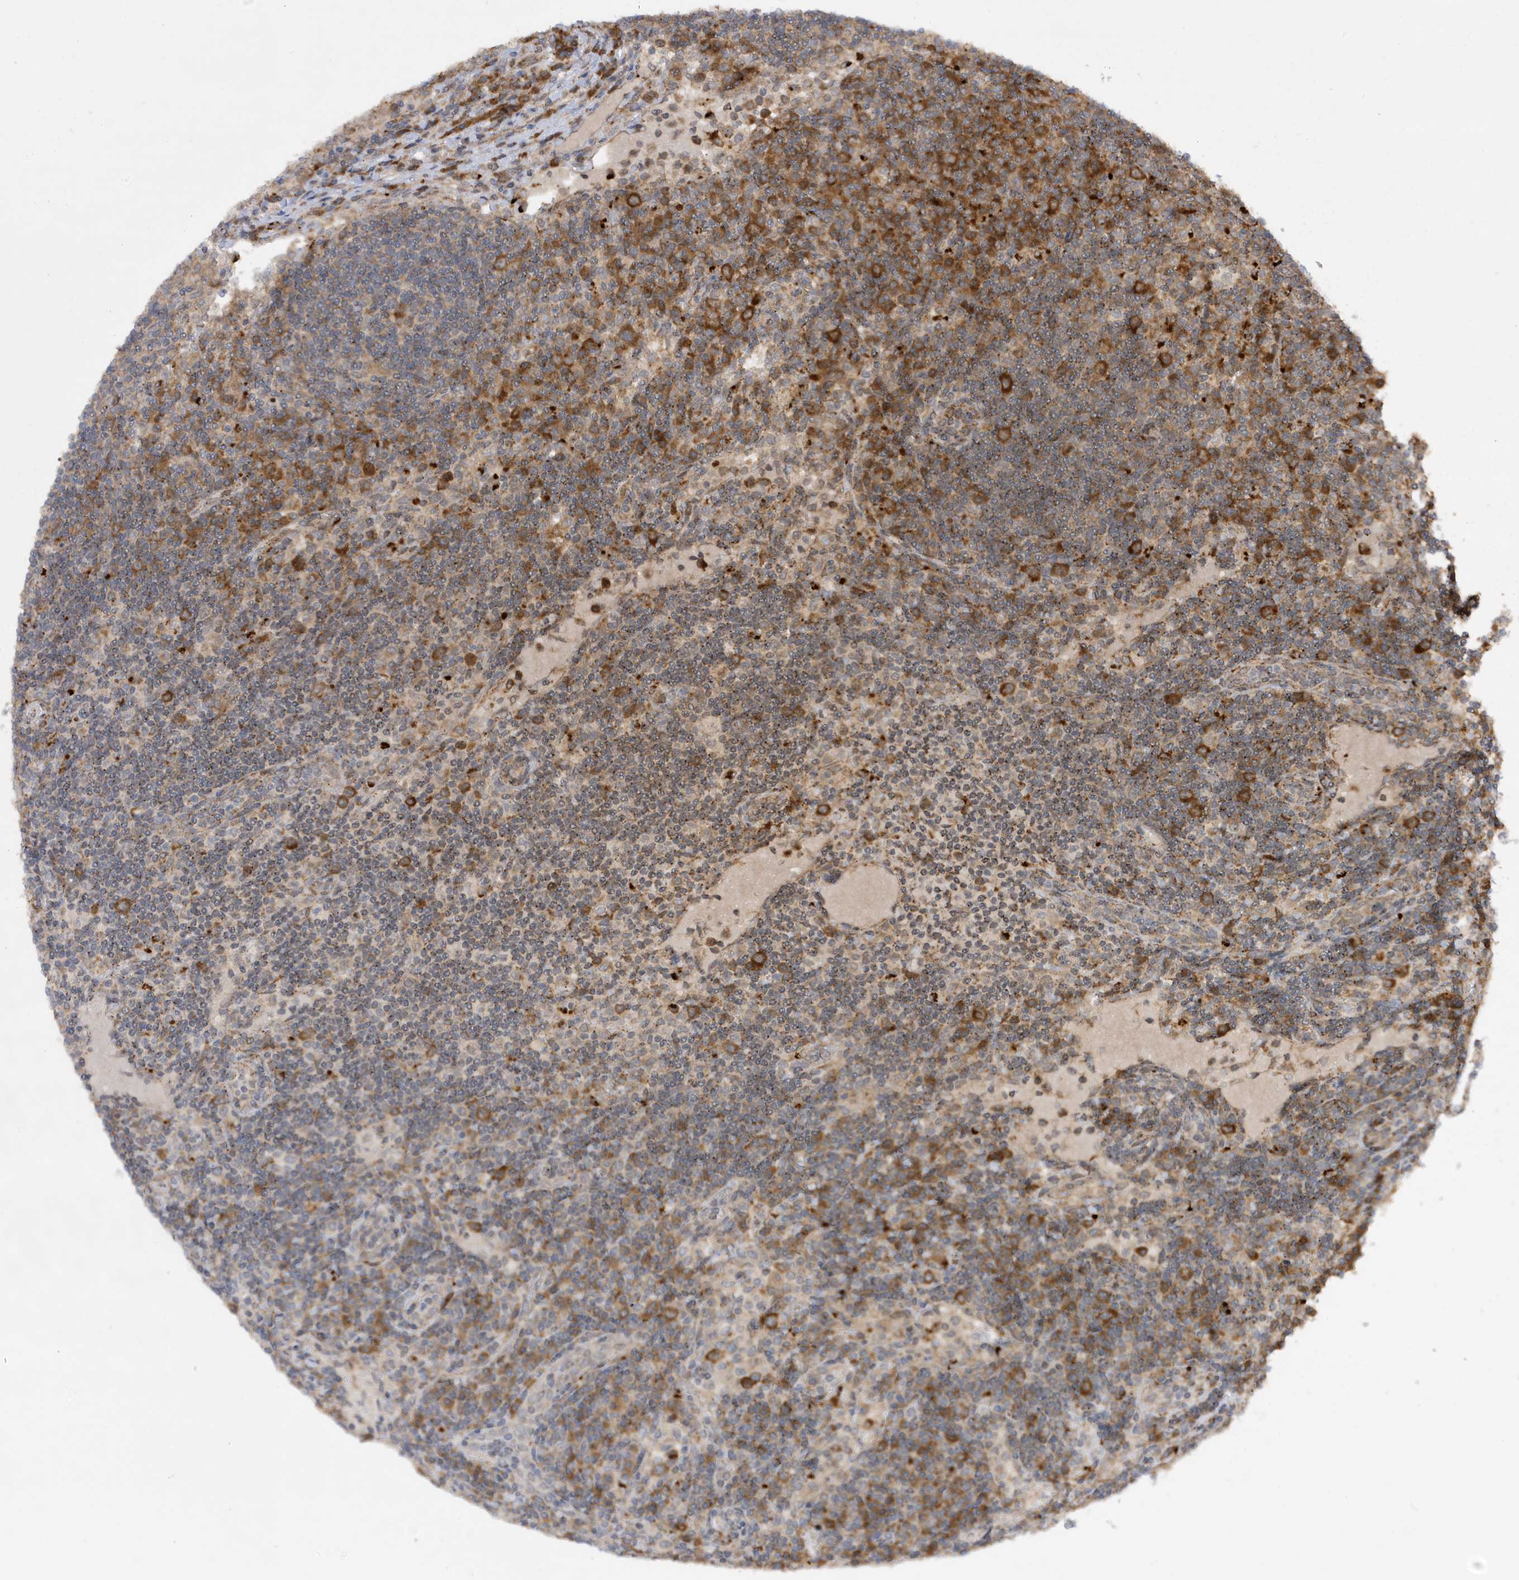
{"staining": {"intensity": "moderate", "quantity": "<25%", "location": "cytoplasmic/membranous"}, "tissue": "lymph node", "cell_type": "Germinal center cells", "image_type": "normal", "snomed": [{"axis": "morphology", "description": "Normal tissue, NOS"}, {"axis": "topography", "description": "Lymph node"}], "caption": "Germinal center cells exhibit moderate cytoplasmic/membranous positivity in about <25% of cells in benign lymph node. Immunohistochemistry (ihc) stains the protein in brown and the nuclei are stained blue.", "gene": "ZNF507", "patient": {"sex": "female", "age": 53}}